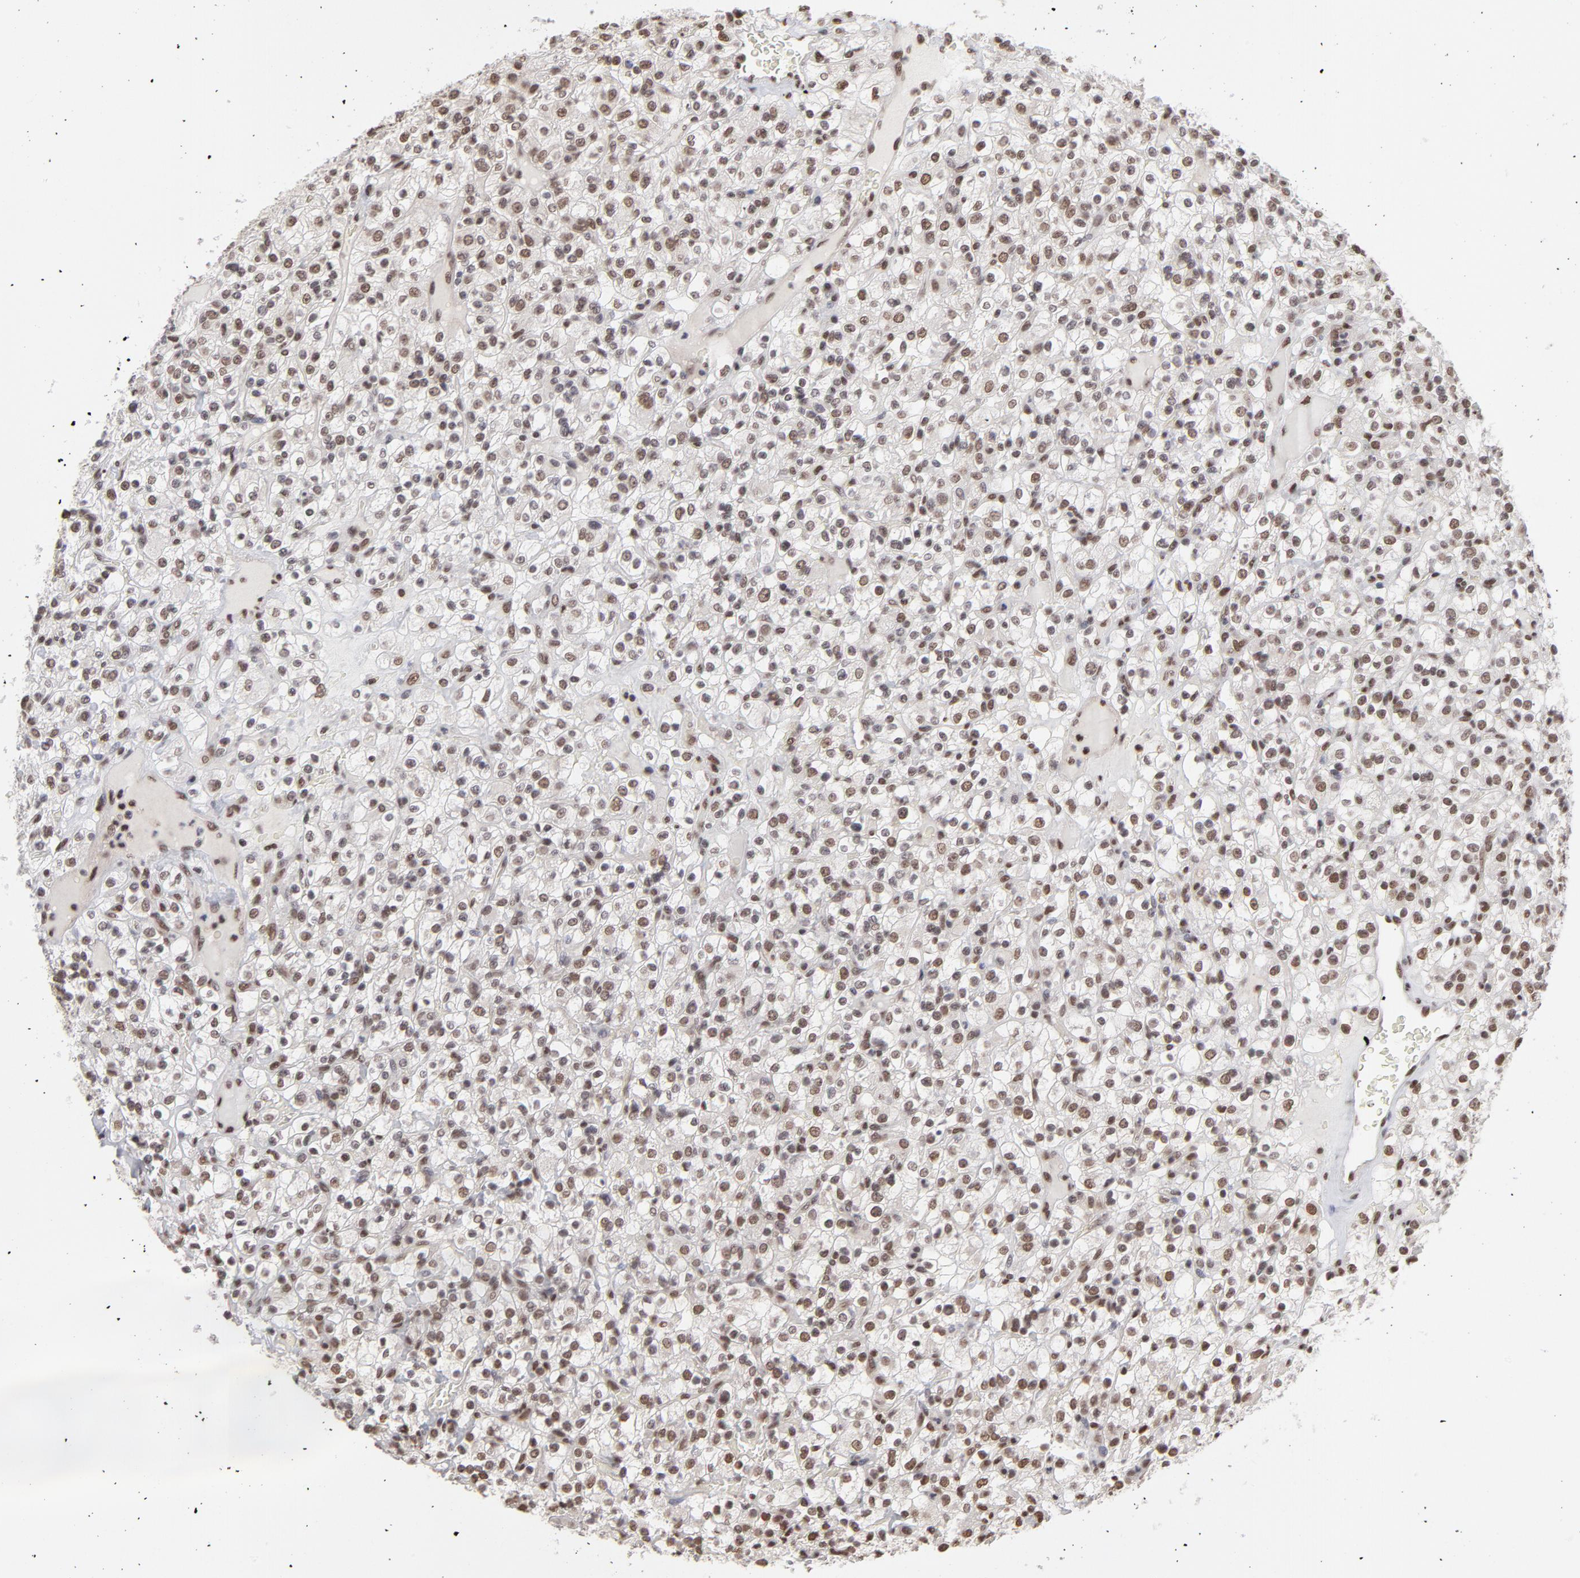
{"staining": {"intensity": "moderate", "quantity": ">75%", "location": "nuclear"}, "tissue": "renal cancer", "cell_type": "Tumor cells", "image_type": "cancer", "snomed": [{"axis": "morphology", "description": "Normal tissue, NOS"}, {"axis": "morphology", "description": "Adenocarcinoma, NOS"}, {"axis": "topography", "description": "Kidney"}], "caption": "Protein expression analysis of human adenocarcinoma (renal) reveals moderate nuclear staining in approximately >75% of tumor cells. (IHC, brightfield microscopy, high magnification).", "gene": "ZNF3", "patient": {"sex": "female", "age": 72}}